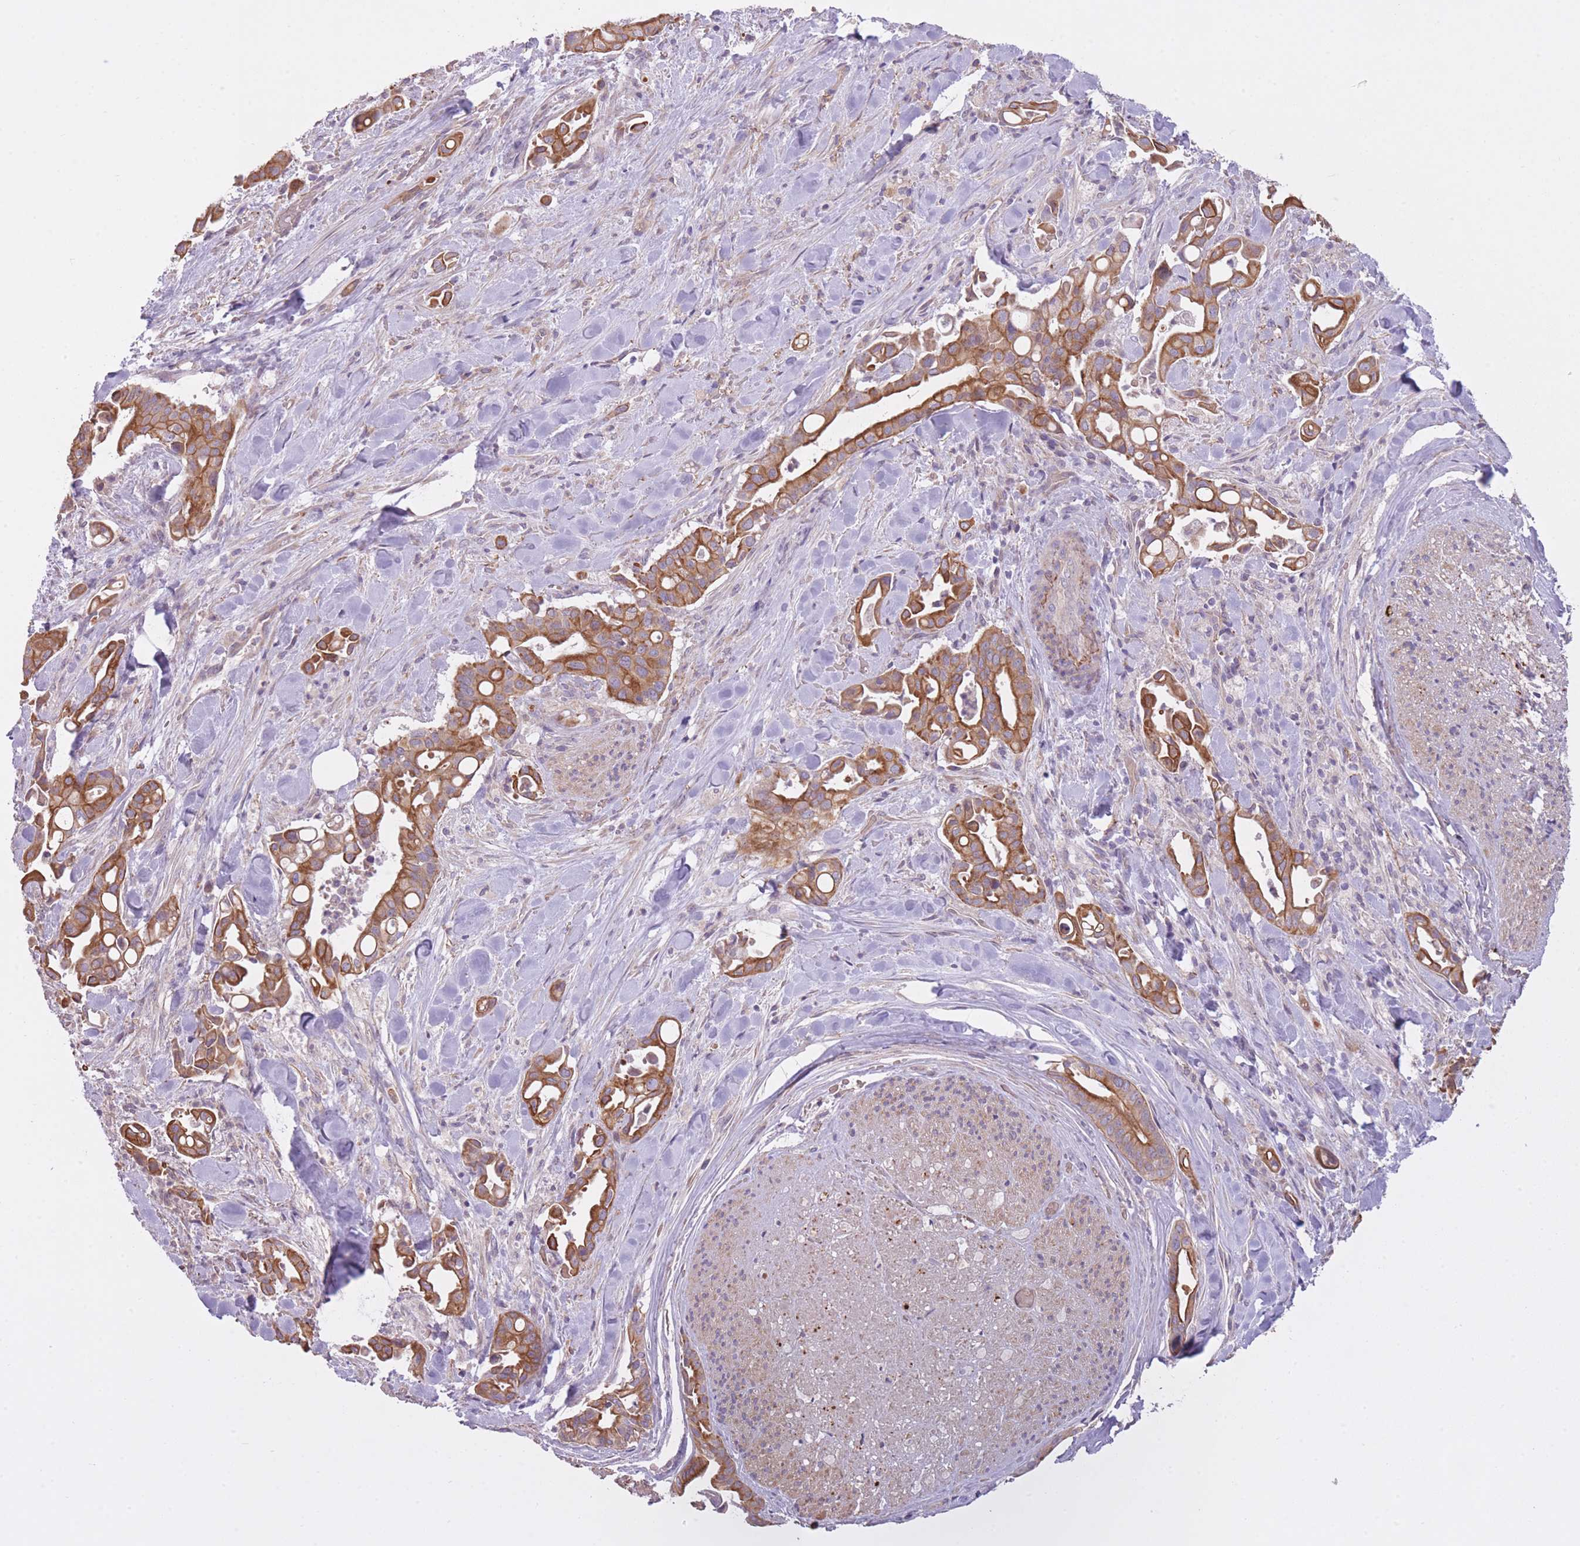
{"staining": {"intensity": "moderate", "quantity": ">75%", "location": "cytoplasmic/membranous"}, "tissue": "liver cancer", "cell_type": "Tumor cells", "image_type": "cancer", "snomed": [{"axis": "morphology", "description": "Cholangiocarcinoma"}, {"axis": "topography", "description": "Liver"}], "caption": "A micrograph showing moderate cytoplasmic/membranous staining in about >75% of tumor cells in liver cancer (cholangiocarcinoma), as visualized by brown immunohistochemical staining.", "gene": "REV1", "patient": {"sex": "female", "age": 68}}